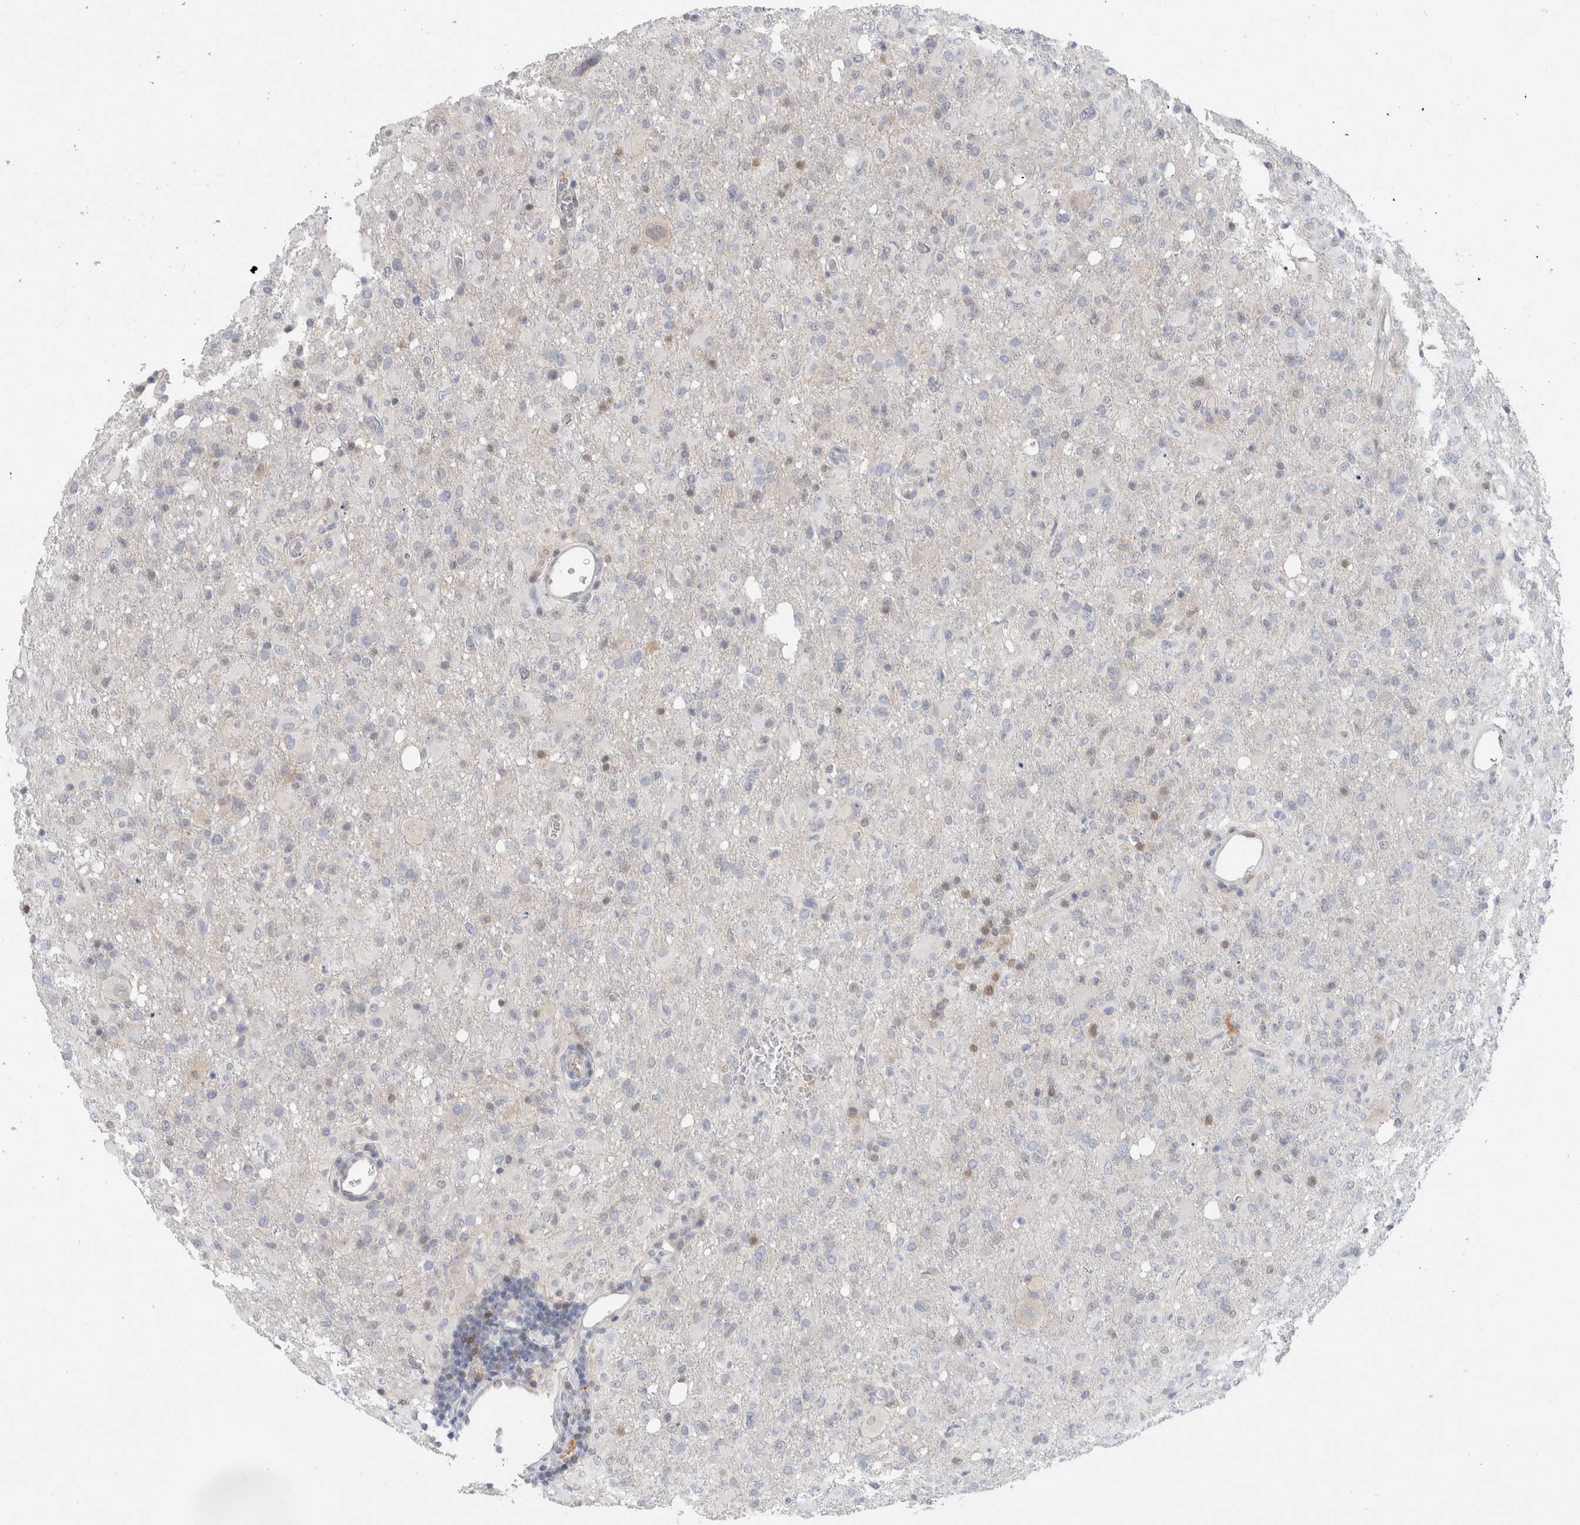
{"staining": {"intensity": "weak", "quantity": "<25%", "location": "cytoplasmic/membranous"}, "tissue": "glioma", "cell_type": "Tumor cells", "image_type": "cancer", "snomed": [{"axis": "morphology", "description": "Glioma, malignant, High grade"}, {"axis": "topography", "description": "Brain"}], "caption": "This is an immunohistochemistry (IHC) image of human glioma. There is no positivity in tumor cells.", "gene": "CASP6", "patient": {"sex": "female", "age": 57}}